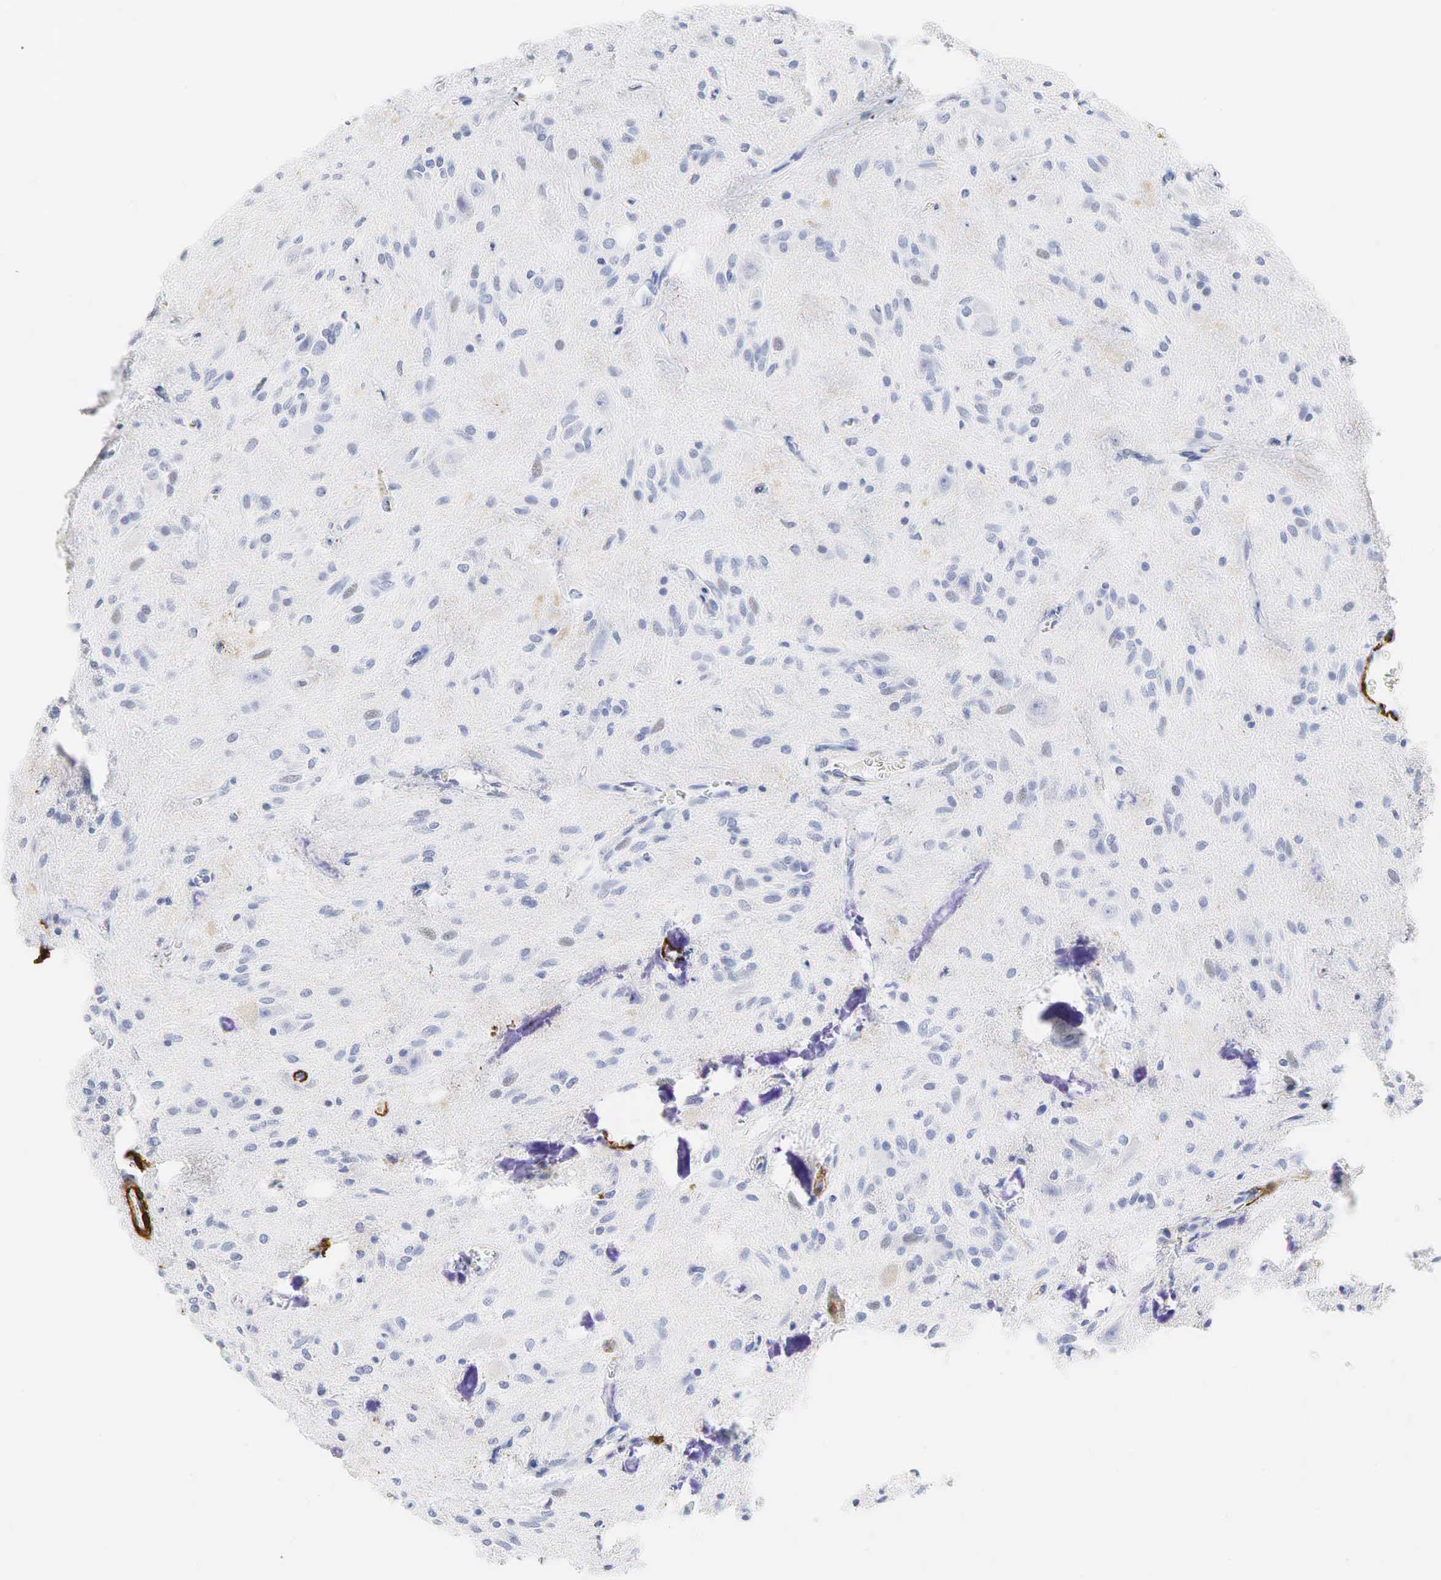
{"staining": {"intensity": "negative", "quantity": "none", "location": "none"}, "tissue": "glioma", "cell_type": "Tumor cells", "image_type": "cancer", "snomed": [{"axis": "morphology", "description": "Glioma, malignant, Low grade"}, {"axis": "topography", "description": "Brain"}], "caption": "This is an IHC histopathology image of low-grade glioma (malignant). There is no staining in tumor cells.", "gene": "ACTA2", "patient": {"sex": "female", "age": 15}}